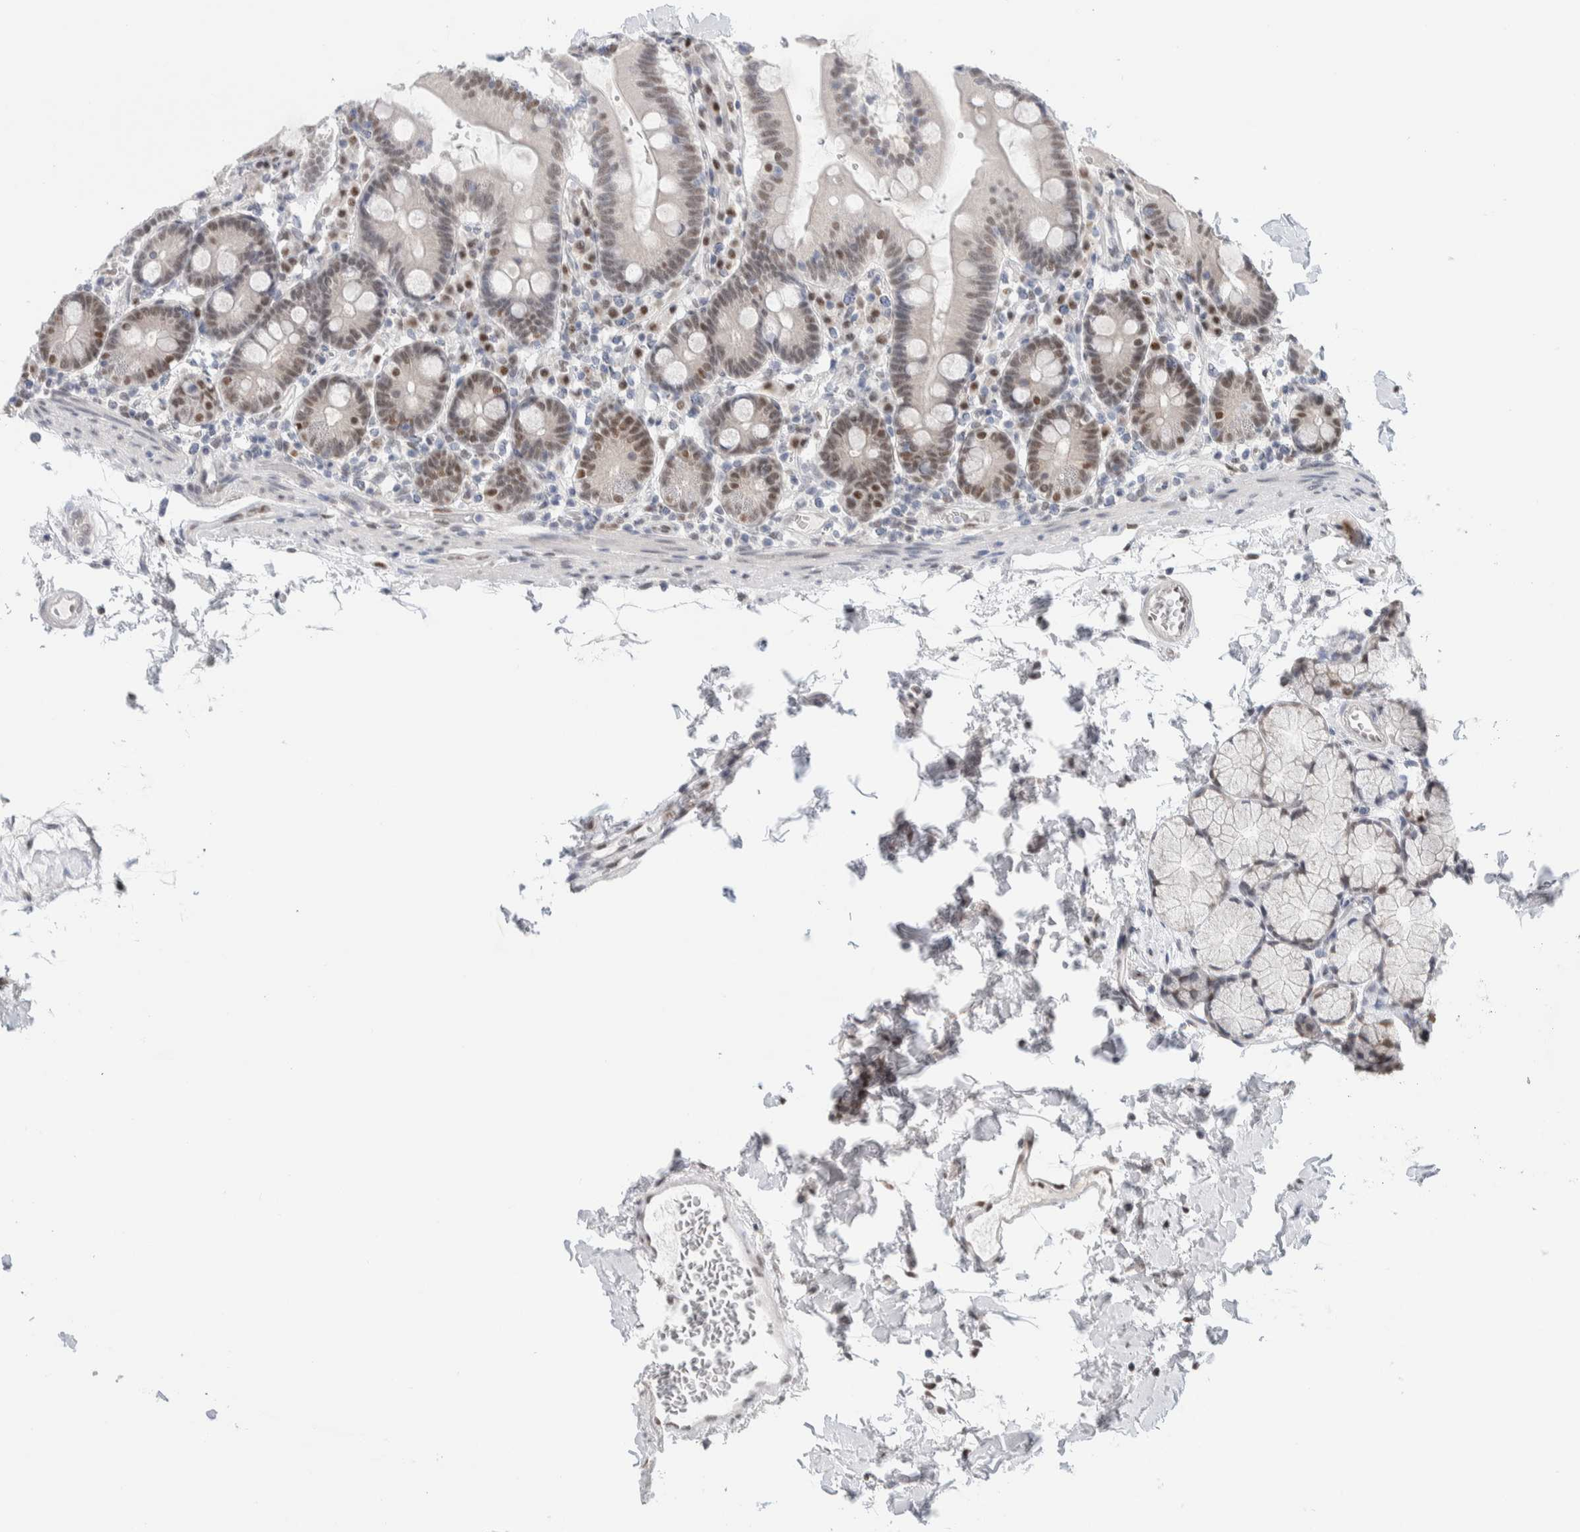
{"staining": {"intensity": "weak", "quantity": "25%-75%", "location": "nuclear"}, "tissue": "duodenum", "cell_type": "Glandular cells", "image_type": "normal", "snomed": [{"axis": "morphology", "description": "Normal tissue, NOS"}, {"axis": "topography", "description": "Small intestine, NOS"}], "caption": "The image demonstrates staining of unremarkable duodenum, revealing weak nuclear protein positivity (brown color) within glandular cells. Immunohistochemistry stains the protein in brown and the nuclei are stained blue.", "gene": "PRMT1", "patient": {"sex": "female", "age": 71}}